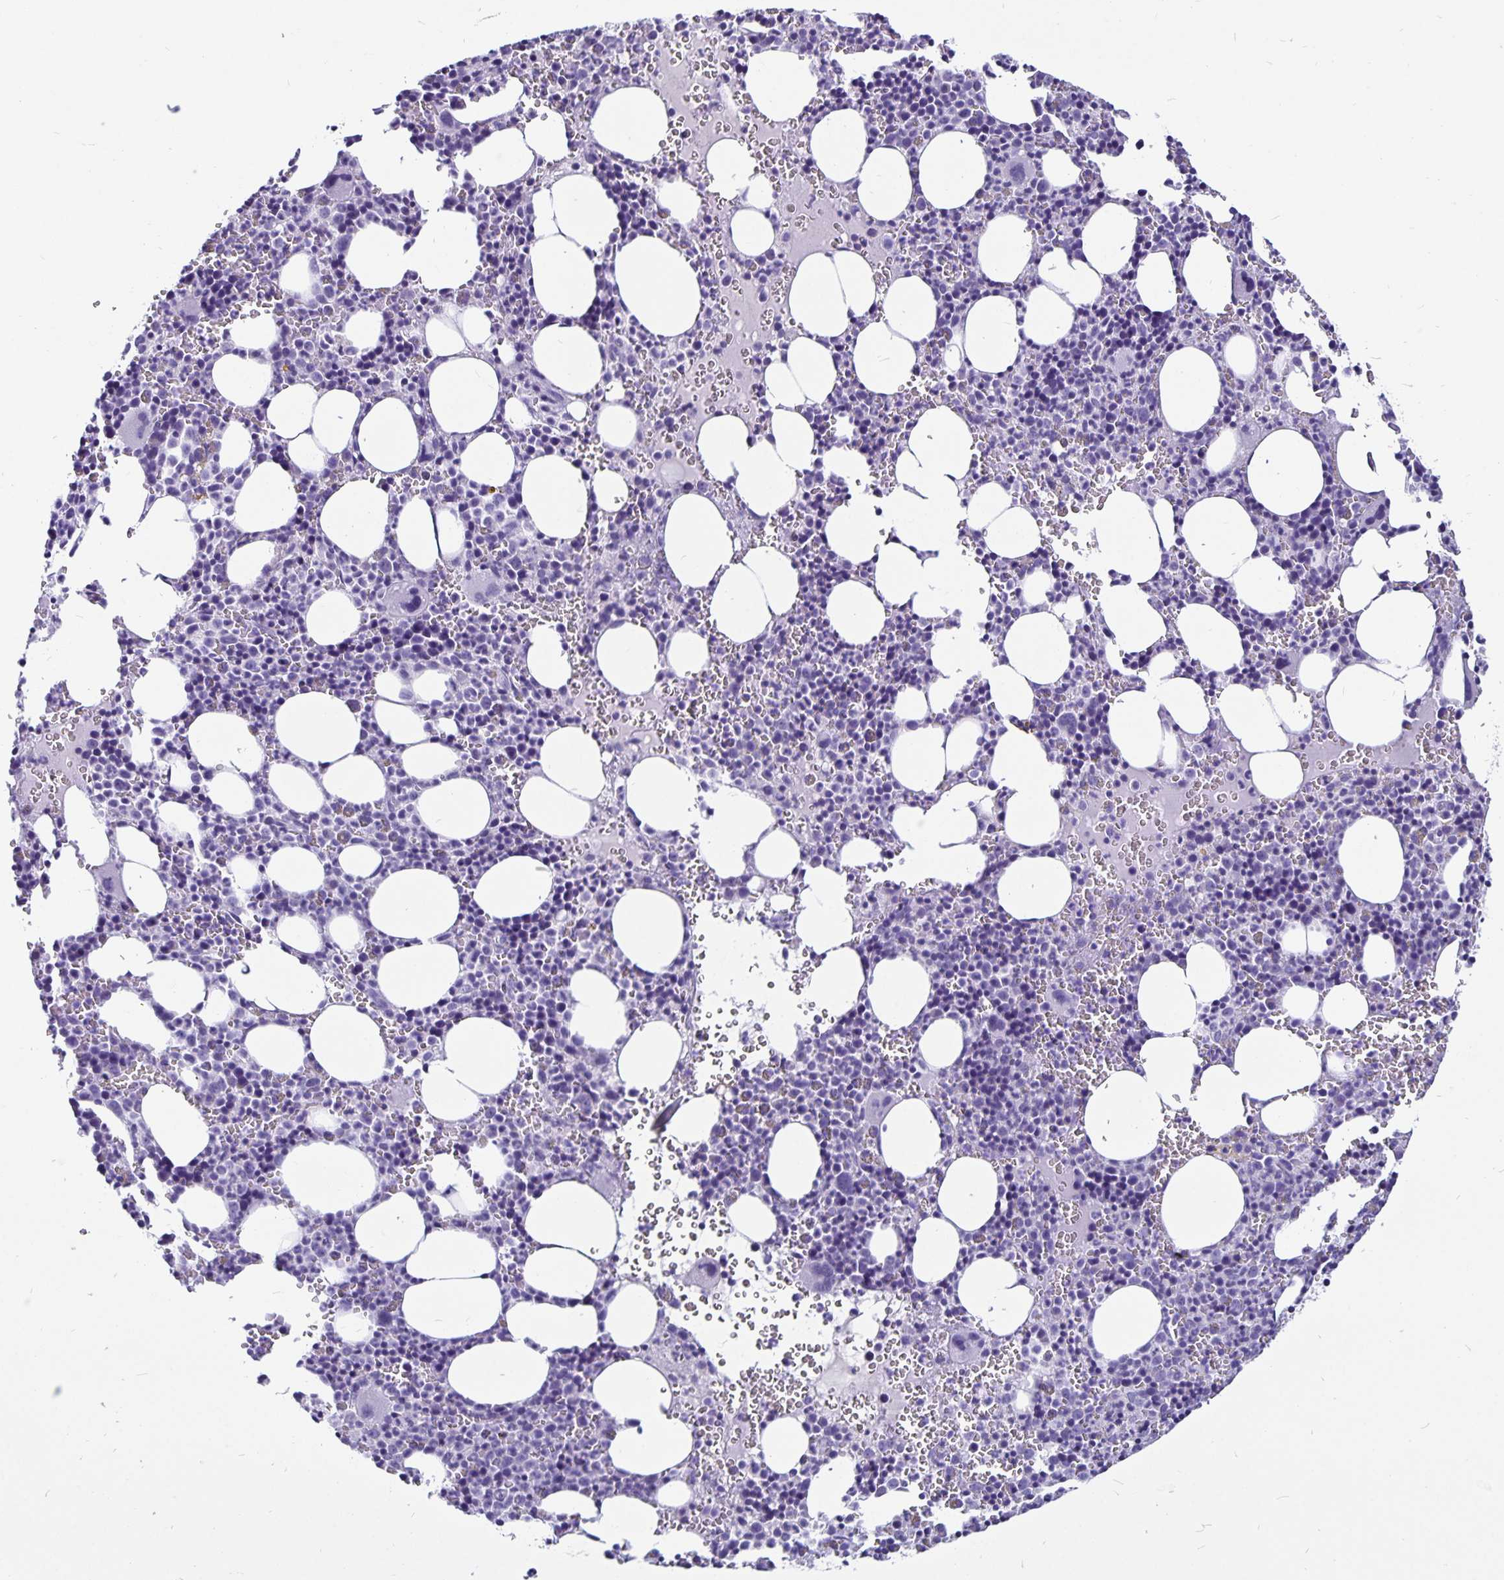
{"staining": {"intensity": "negative", "quantity": "none", "location": "none"}, "tissue": "bone marrow", "cell_type": "Hematopoietic cells", "image_type": "normal", "snomed": [{"axis": "morphology", "description": "Normal tissue, NOS"}, {"axis": "topography", "description": "Bone marrow"}], "caption": "Immunohistochemistry of benign bone marrow demonstrates no staining in hematopoietic cells.", "gene": "ODF3B", "patient": {"sex": "male", "age": 63}}